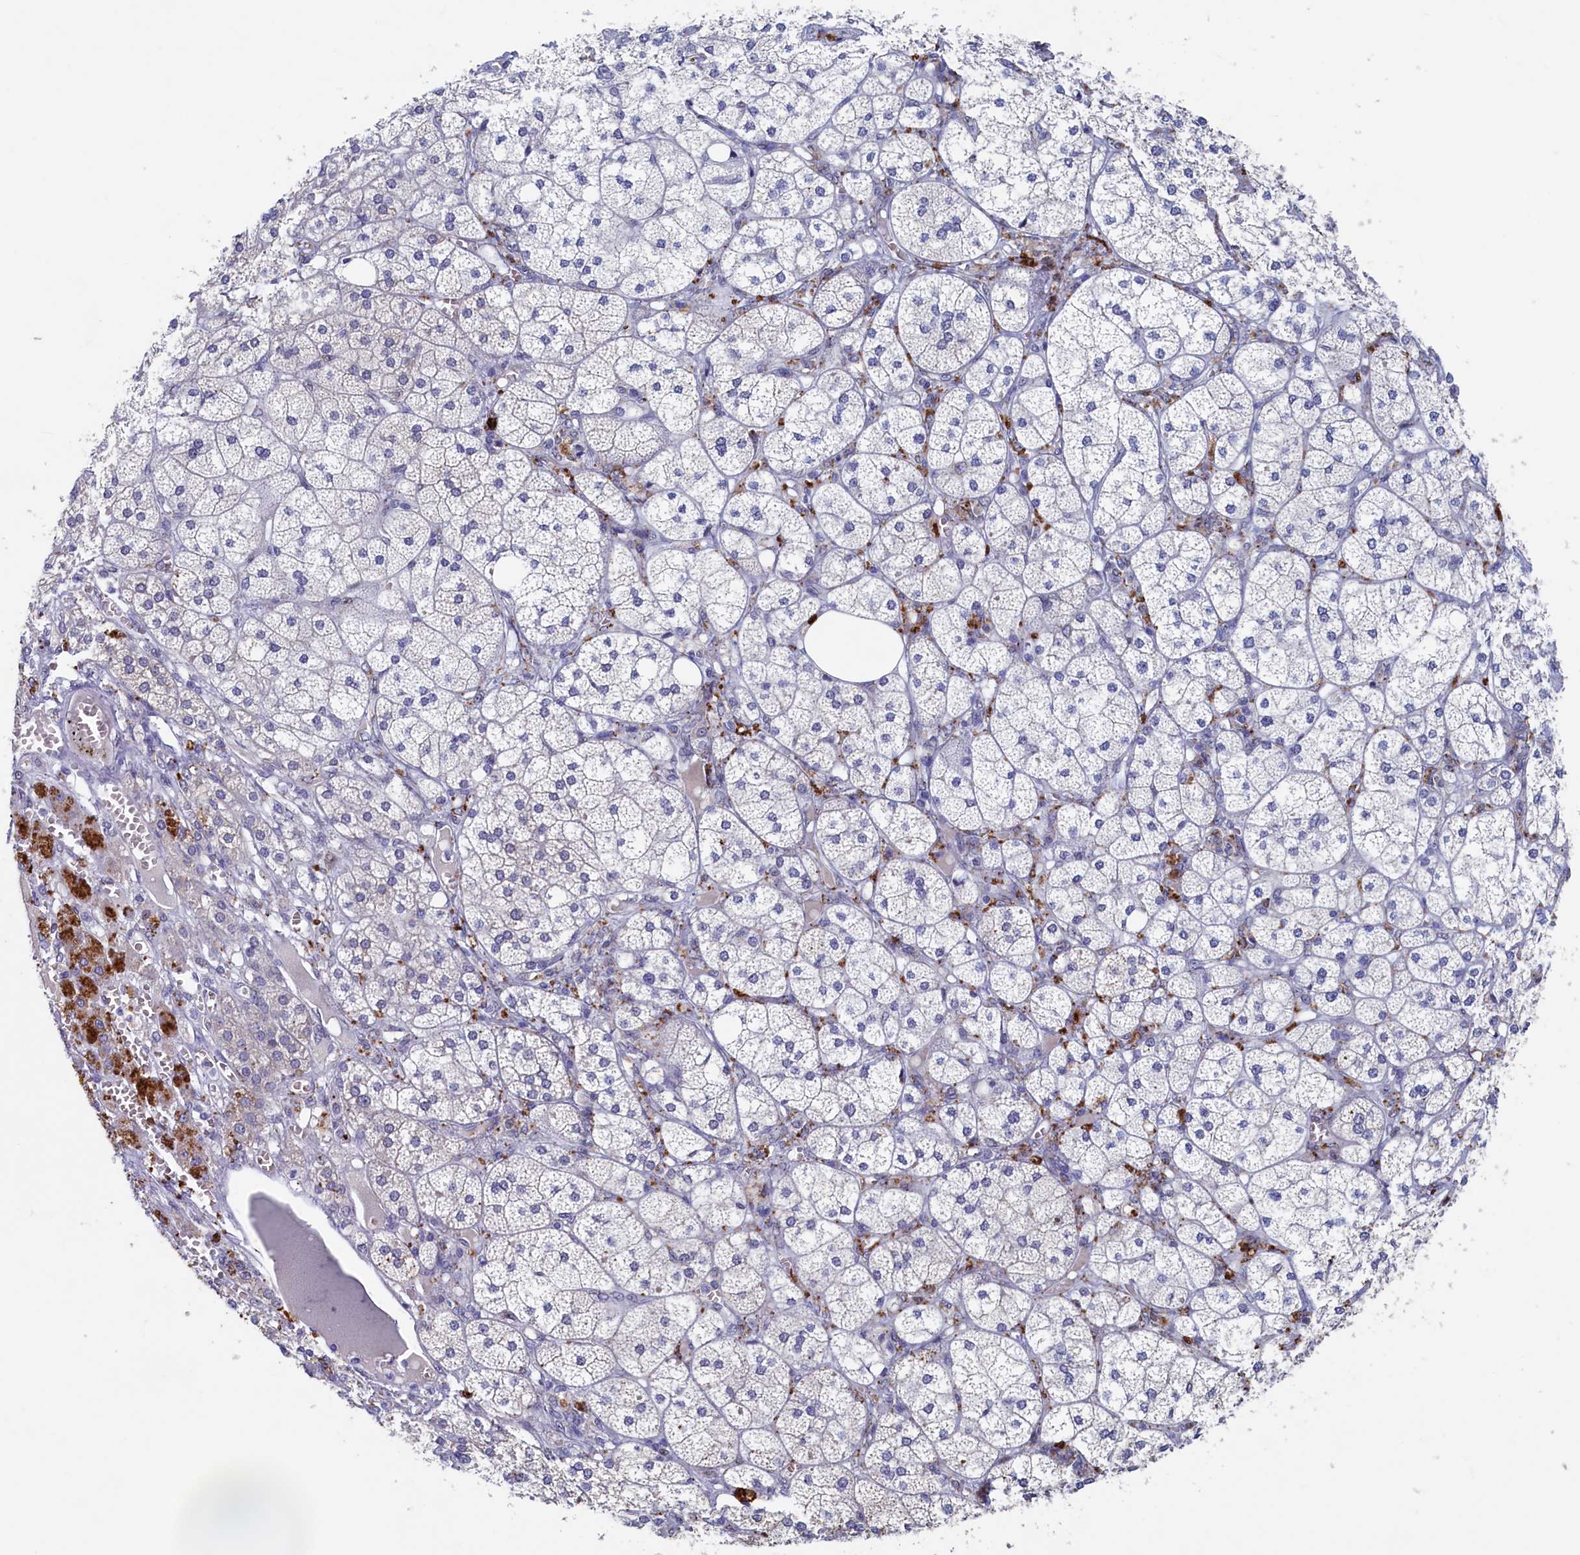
{"staining": {"intensity": "negative", "quantity": "none", "location": "none"}, "tissue": "adrenal gland", "cell_type": "Glandular cells", "image_type": "normal", "snomed": [{"axis": "morphology", "description": "Normal tissue, NOS"}, {"axis": "topography", "description": "Adrenal gland"}], "caption": "Immunohistochemistry micrograph of unremarkable adrenal gland: human adrenal gland stained with DAB (3,3'-diaminobenzidine) reveals no significant protein staining in glandular cells.", "gene": "WDR76", "patient": {"sex": "female", "age": 61}}